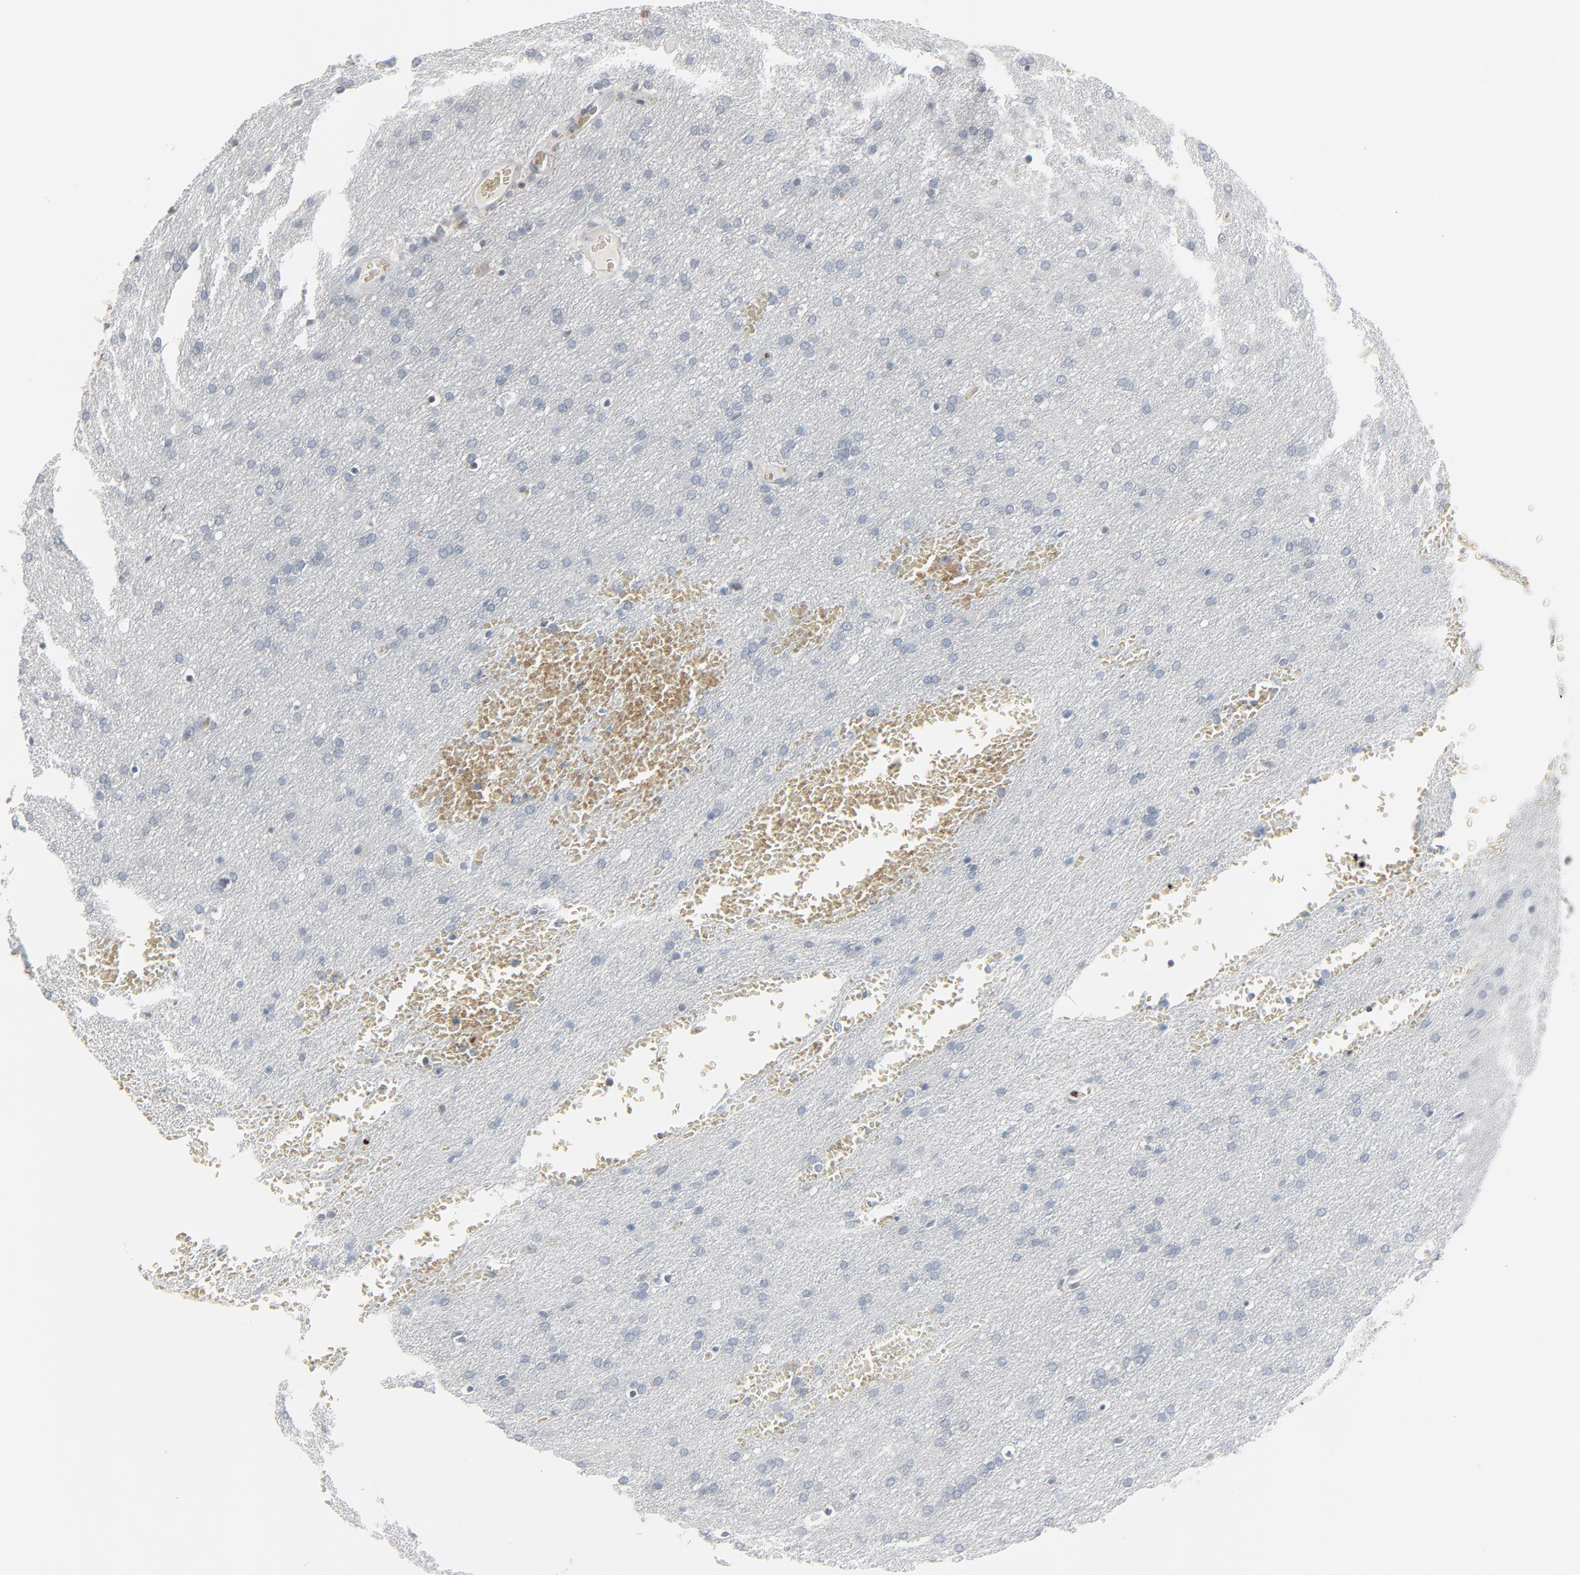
{"staining": {"intensity": "negative", "quantity": "none", "location": "none"}, "tissue": "glioma", "cell_type": "Tumor cells", "image_type": "cancer", "snomed": [{"axis": "morphology", "description": "Glioma, malignant, Low grade"}, {"axis": "topography", "description": "Brain"}], "caption": "Malignant glioma (low-grade) was stained to show a protein in brown. There is no significant staining in tumor cells.", "gene": "SAGE1", "patient": {"sex": "female", "age": 32}}